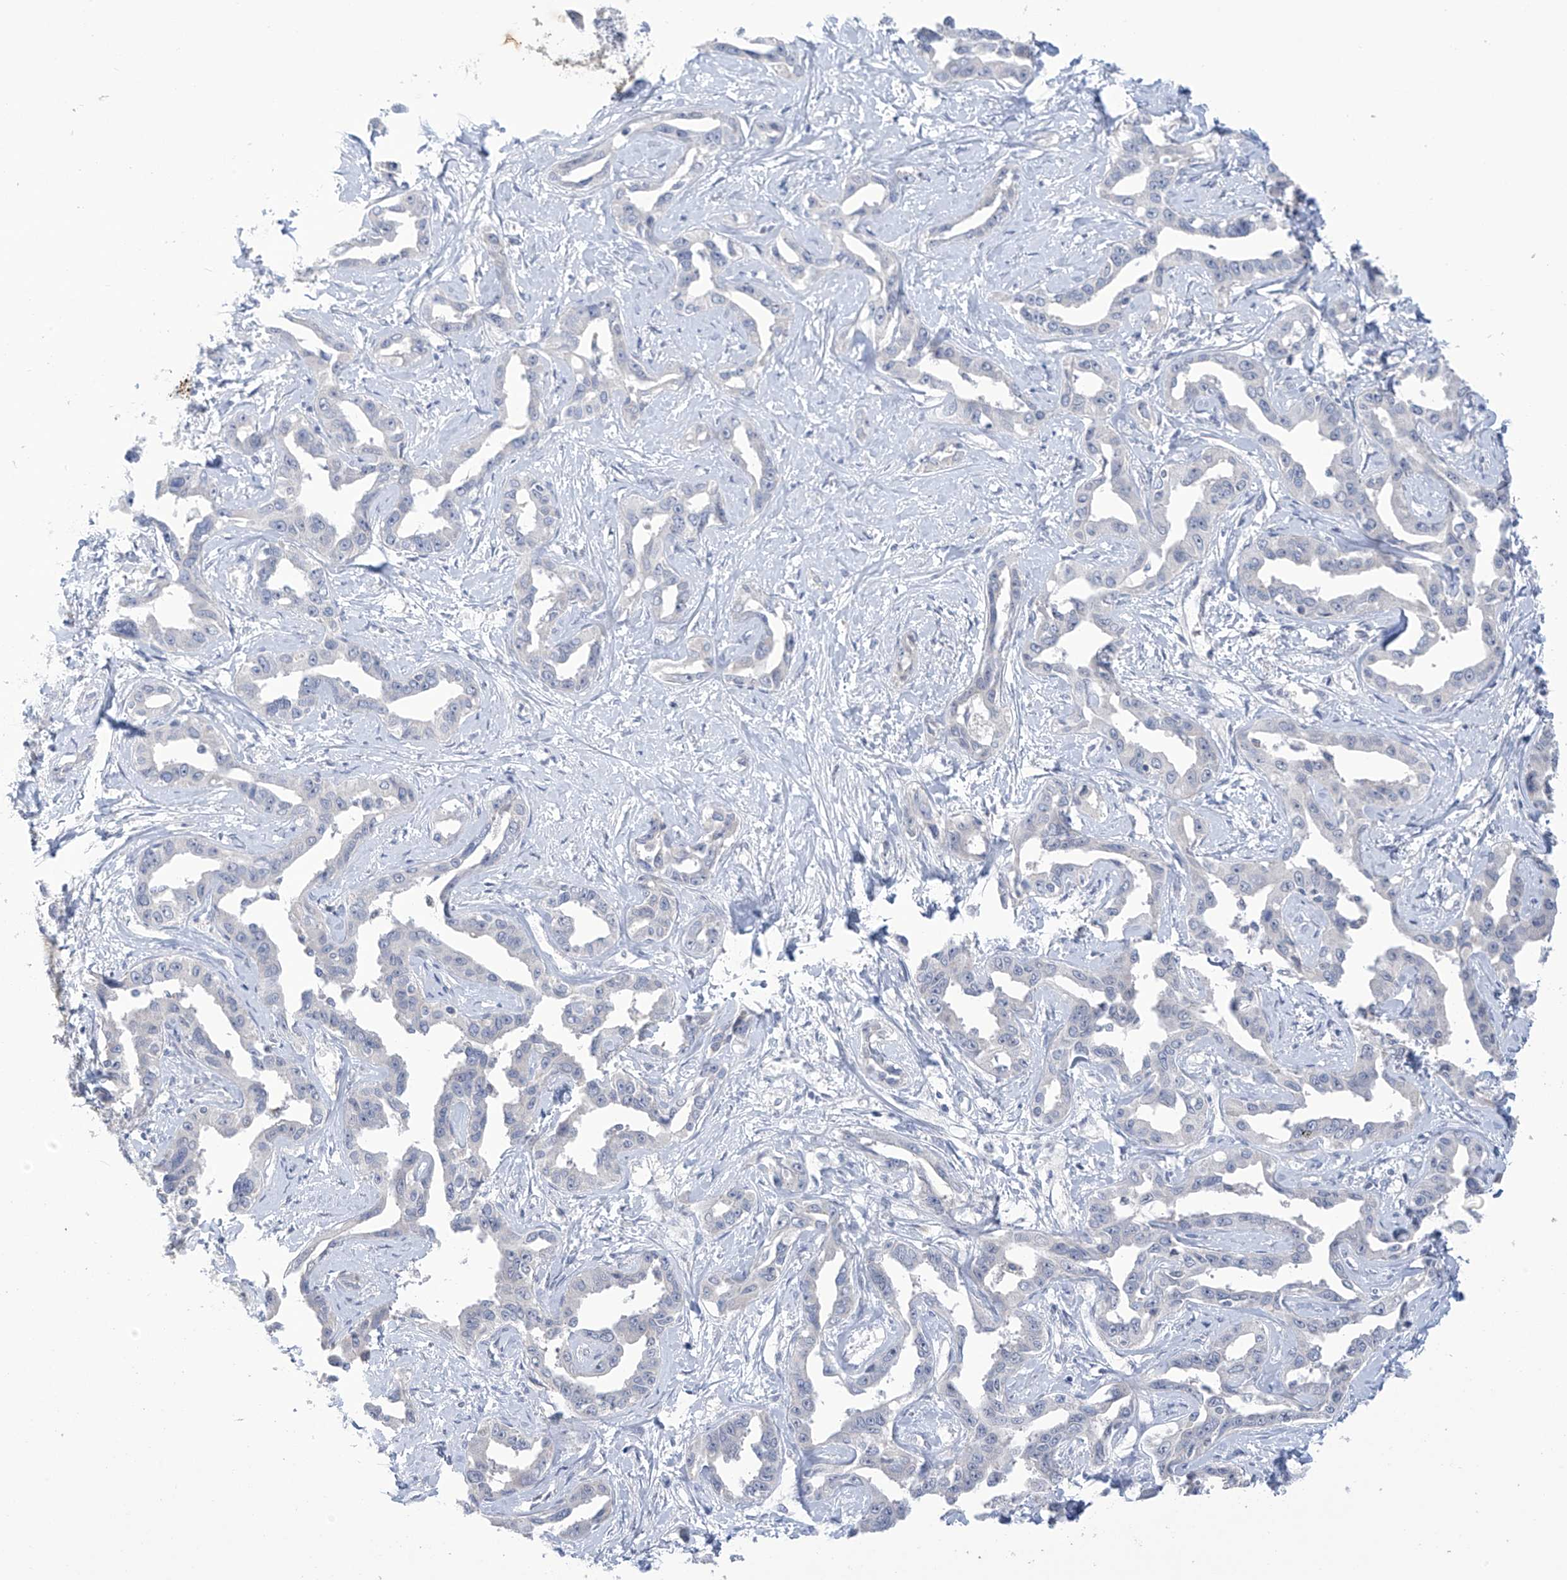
{"staining": {"intensity": "negative", "quantity": "none", "location": "none"}, "tissue": "liver cancer", "cell_type": "Tumor cells", "image_type": "cancer", "snomed": [{"axis": "morphology", "description": "Cholangiocarcinoma"}, {"axis": "topography", "description": "Liver"}], "caption": "High power microscopy photomicrograph of an IHC photomicrograph of liver cancer, revealing no significant staining in tumor cells.", "gene": "IBA57", "patient": {"sex": "male", "age": 59}}